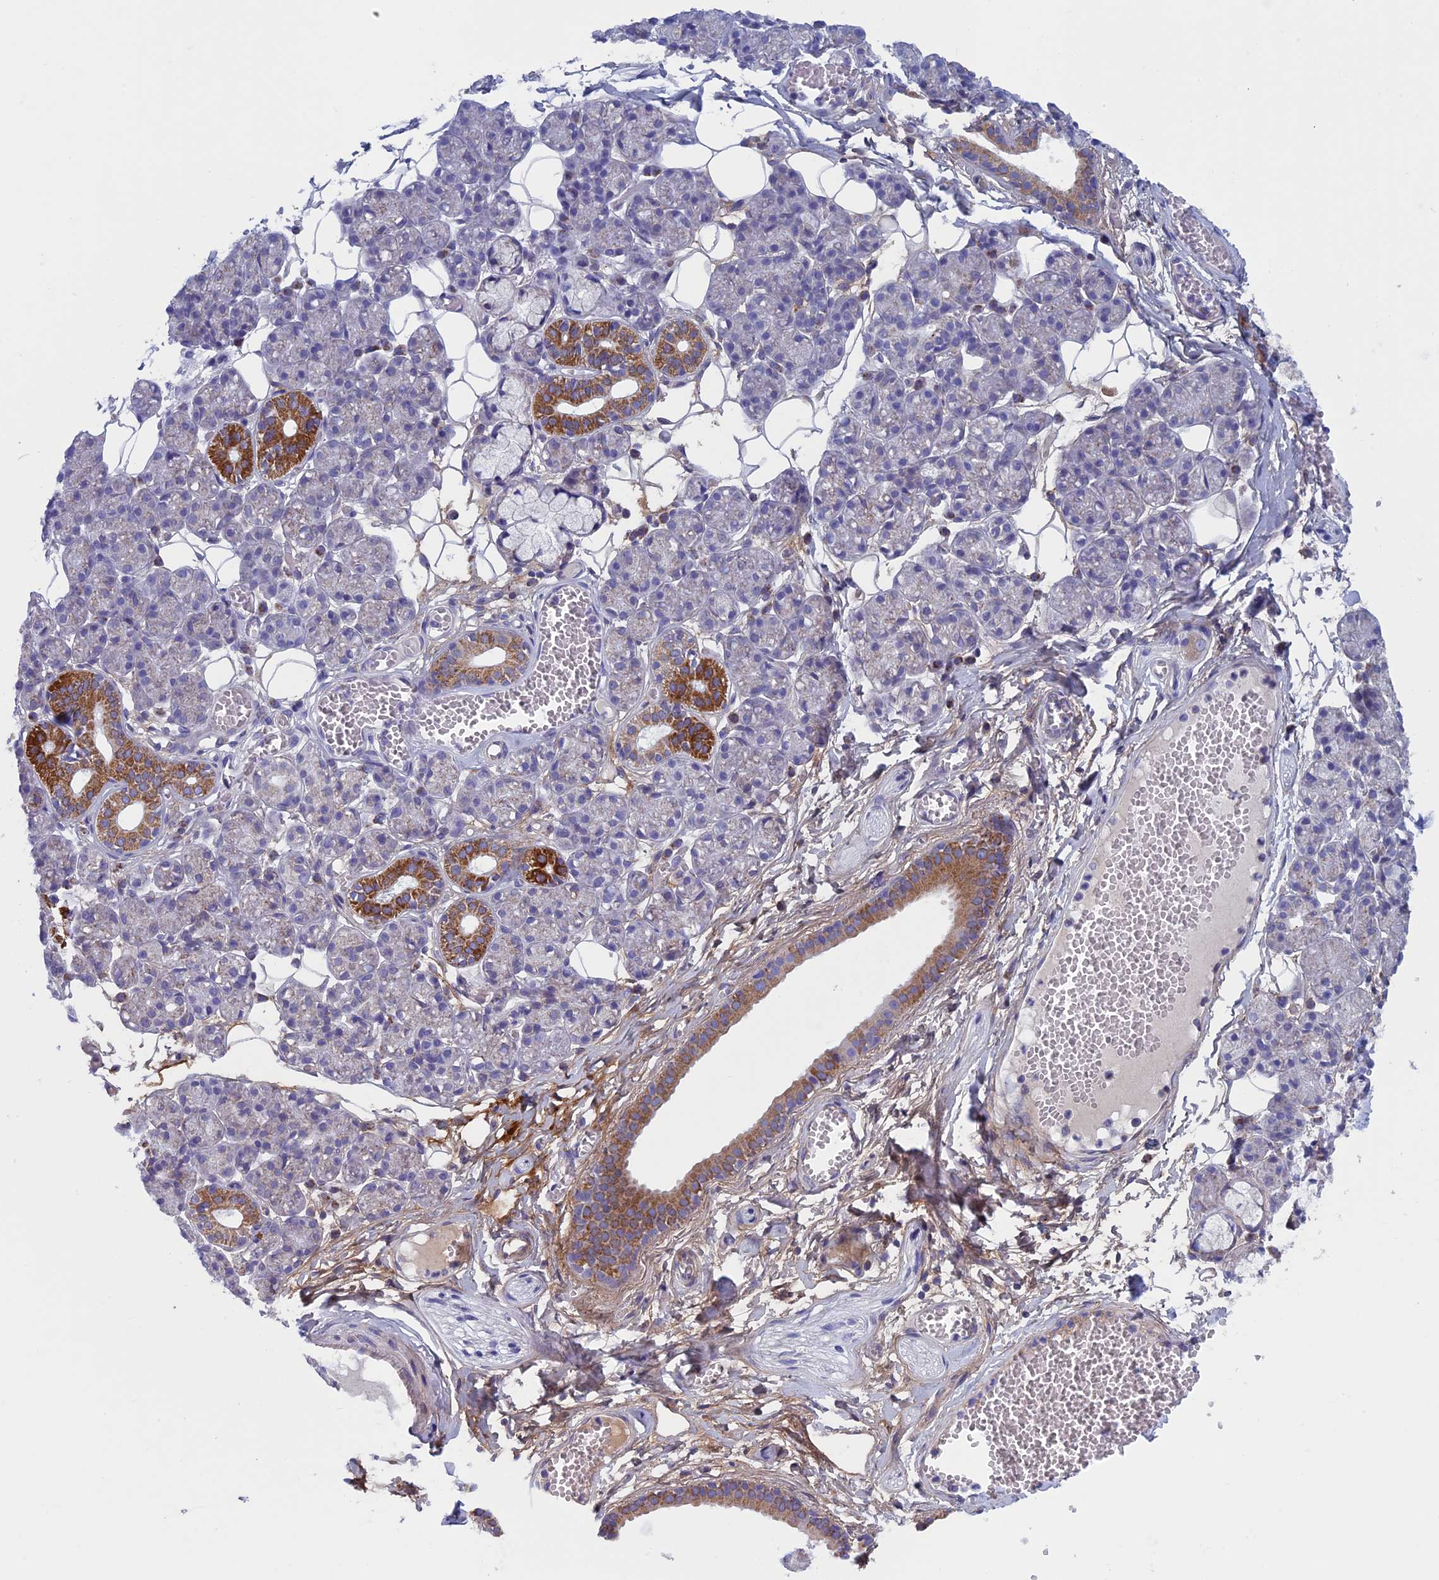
{"staining": {"intensity": "strong", "quantity": "<25%", "location": "cytoplasmic/membranous"}, "tissue": "salivary gland", "cell_type": "Glandular cells", "image_type": "normal", "snomed": [{"axis": "morphology", "description": "Normal tissue, NOS"}, {"axis": "topography", "description": "Salivary gland"}], "caption": "This is an image of immunohistochemistry staining of unremarkable salivary gland, which shows strong expression in the cytoplasmic/membranous of glandular cells.", "gene": "NDUFB9", "patient": {"sex": "male", "age": 63}}